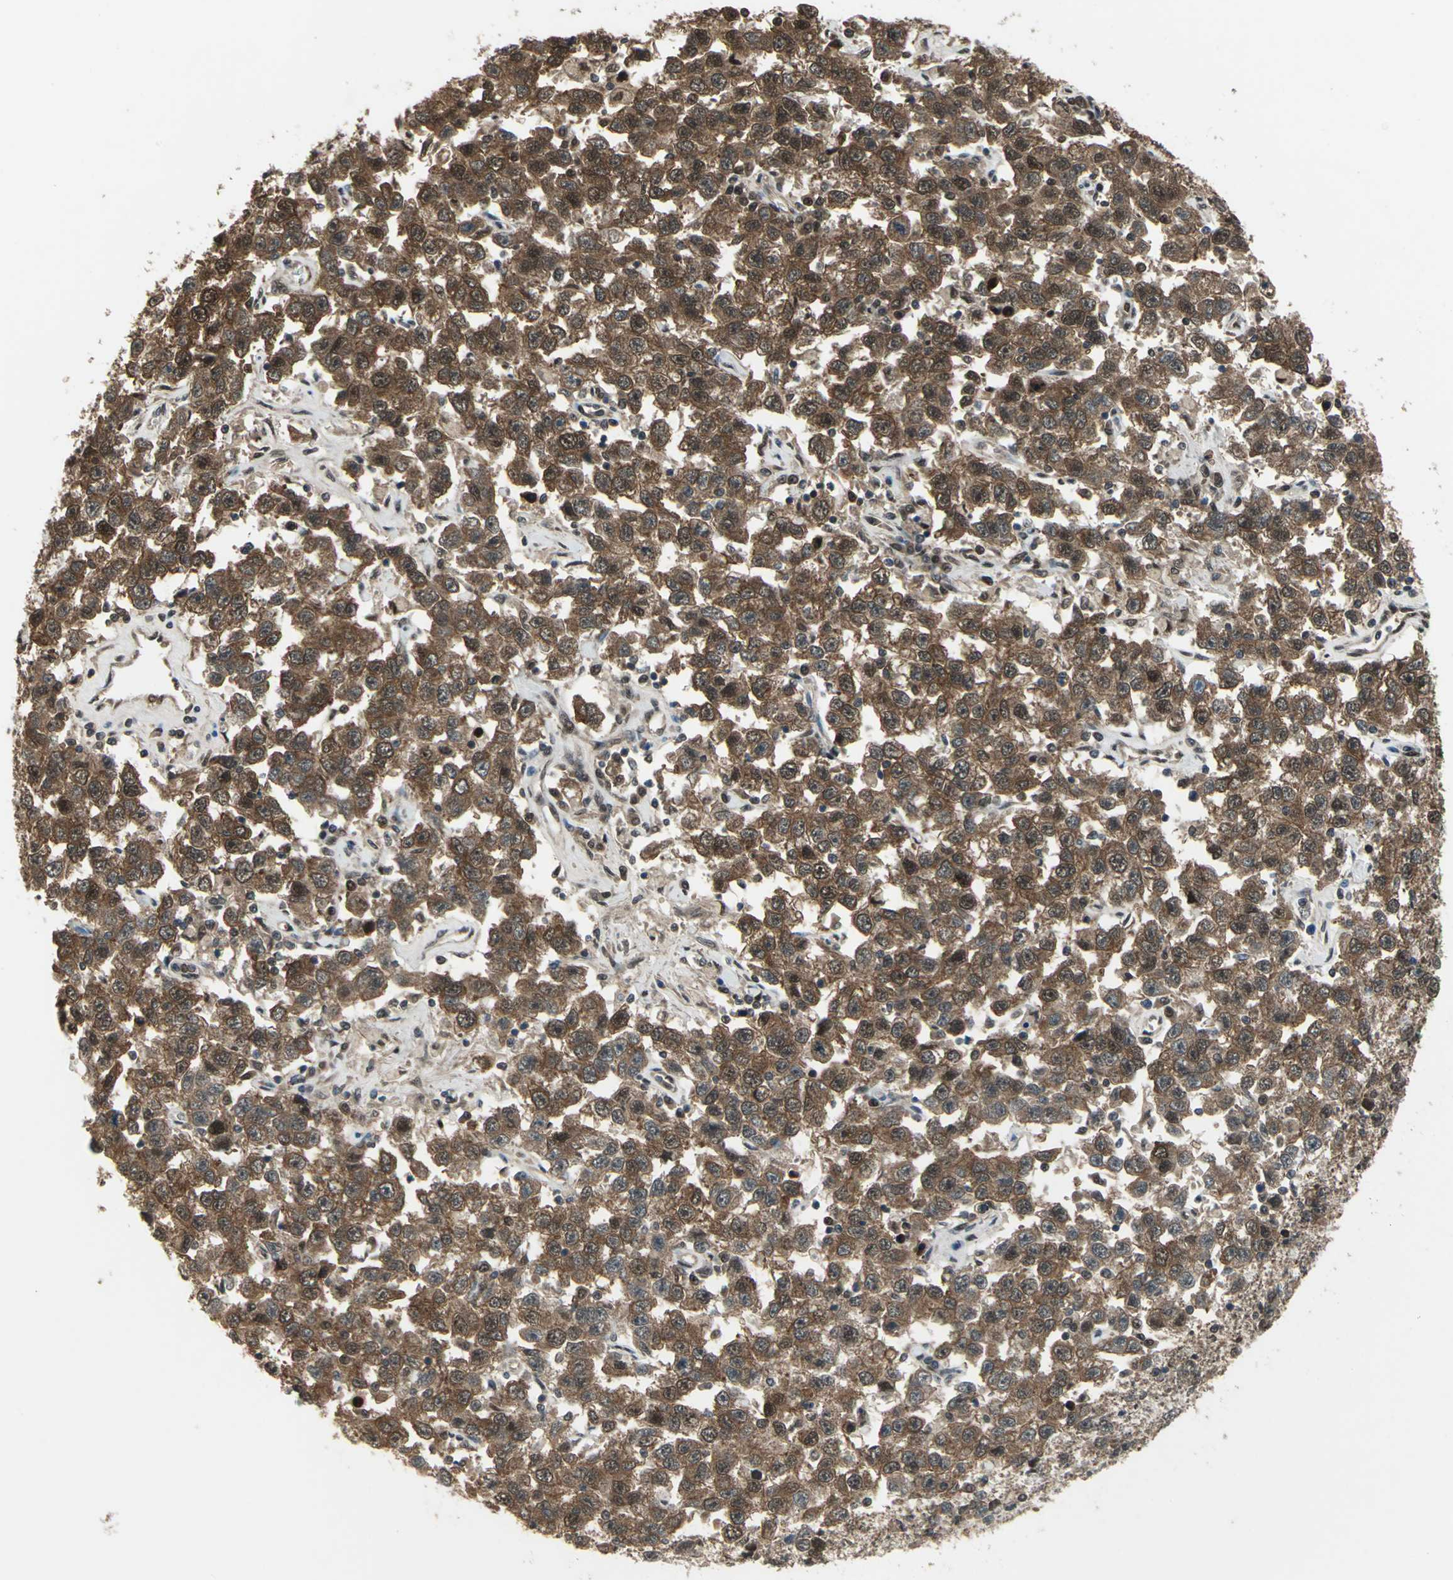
{"staining": {"intensity": "strong", "quantity": ">75%", "location": "cytoplasmic/membranous,nuclear"}, "tissue": "testis cancer", "cell_type": "Tumor cells", "image_type": "cancer", "snomed": [{"axis": "morphology", "description": "Seminoma, NOS"}, {"axis": "topography", "description": "Testis"}], "caption": "This is an image of immunohistochemistry (IHC) staining of seminoma (testis), which shows strong staining in the cytoplasmic/membranous and nuclear of tumor cells.", "gene": "COPS5", "patient": {"sex": "male", "age": 41}}